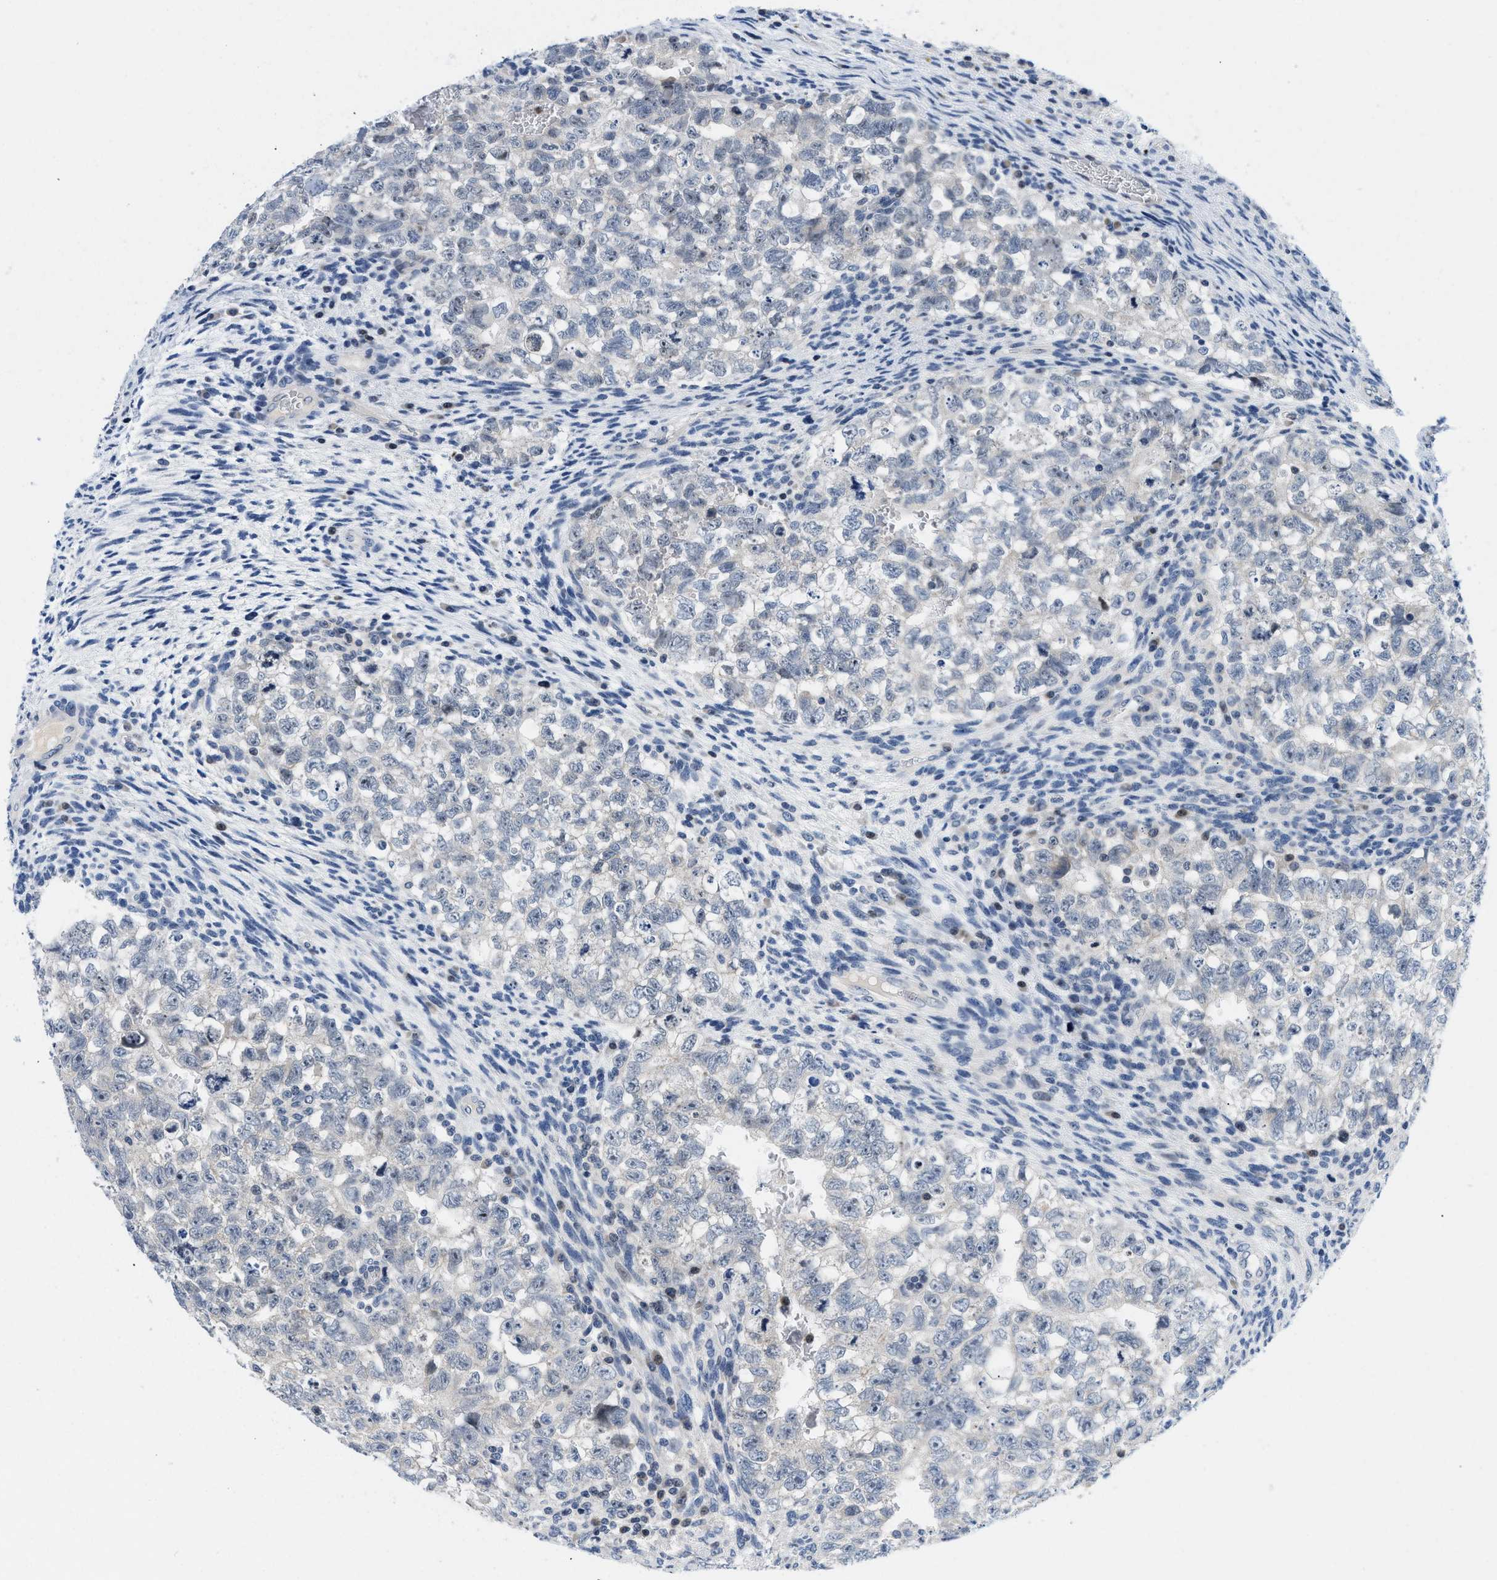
{"staining": {"intensity": "negative", "quantity": "none", "location": "none"}, "tissue": "testis cancer", "cell_type": "Tumor cells", "image_type": "cancer", "snomed": [{"axis": "morphology", "description": "Seminoma, NOS"}, {"axis": "morphology", "description": "Carcinoma, Embryonal, NOS"}, {"axis": "topography", "description": "Testis"}], "caption": "Immunohistochemistry (IHC) image of neoplastic tissue: human embryonal carcinoma (testis) stained with DAB (3,3'-diaminobenzidine) exhibits no significant protein expression in tumor cells. Brightfield microscopy of immunohistochemistry (IHC) stained with DAB (brown) and hematoxylin (blue), captured at high magnification.", "gene": "IKBKE", "patient": {"sex": "male", "age": 38}}